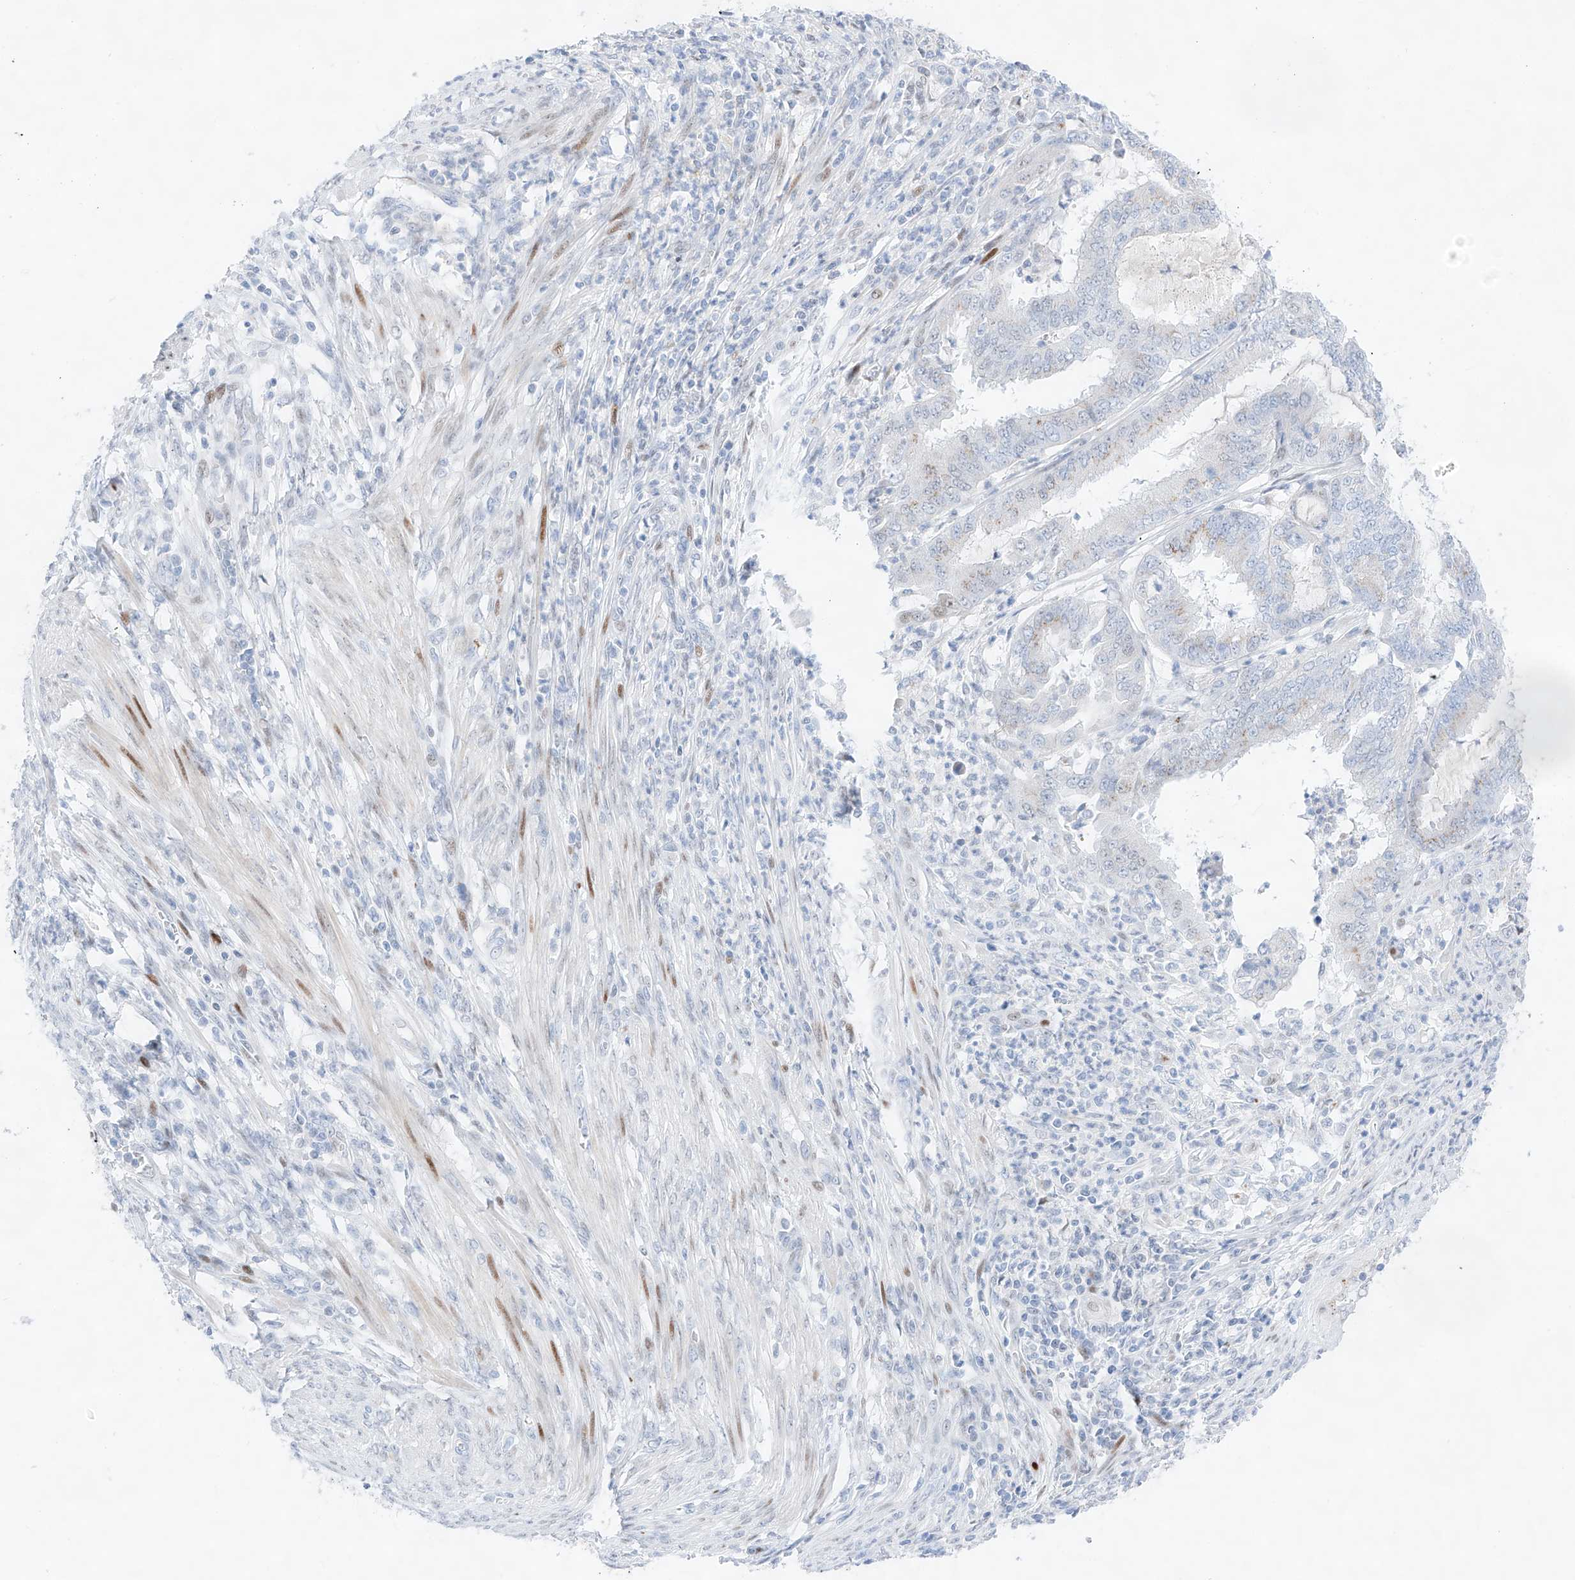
{"staining": {"intensity": "negative", "quantity": "none", "location": "none"}, "tissue": "endometrial cancer", "cell_type": "Tumor cells", "image_type": "cancer", "snomed": [{"axis": "morphology", "description": "Adenocarcinoma, NOS"}, {"axis": "topography", "description": "Endometrium"}], "caption": "Image shows no protein staining in tumor cells of endometrial cancer (adenocarcinoma) tissue. (DAB IHC visualized using brightfield microscopy, high magnification).", "gene": "NT5C3B", "patient": {"sex": "female", "age": 51}}